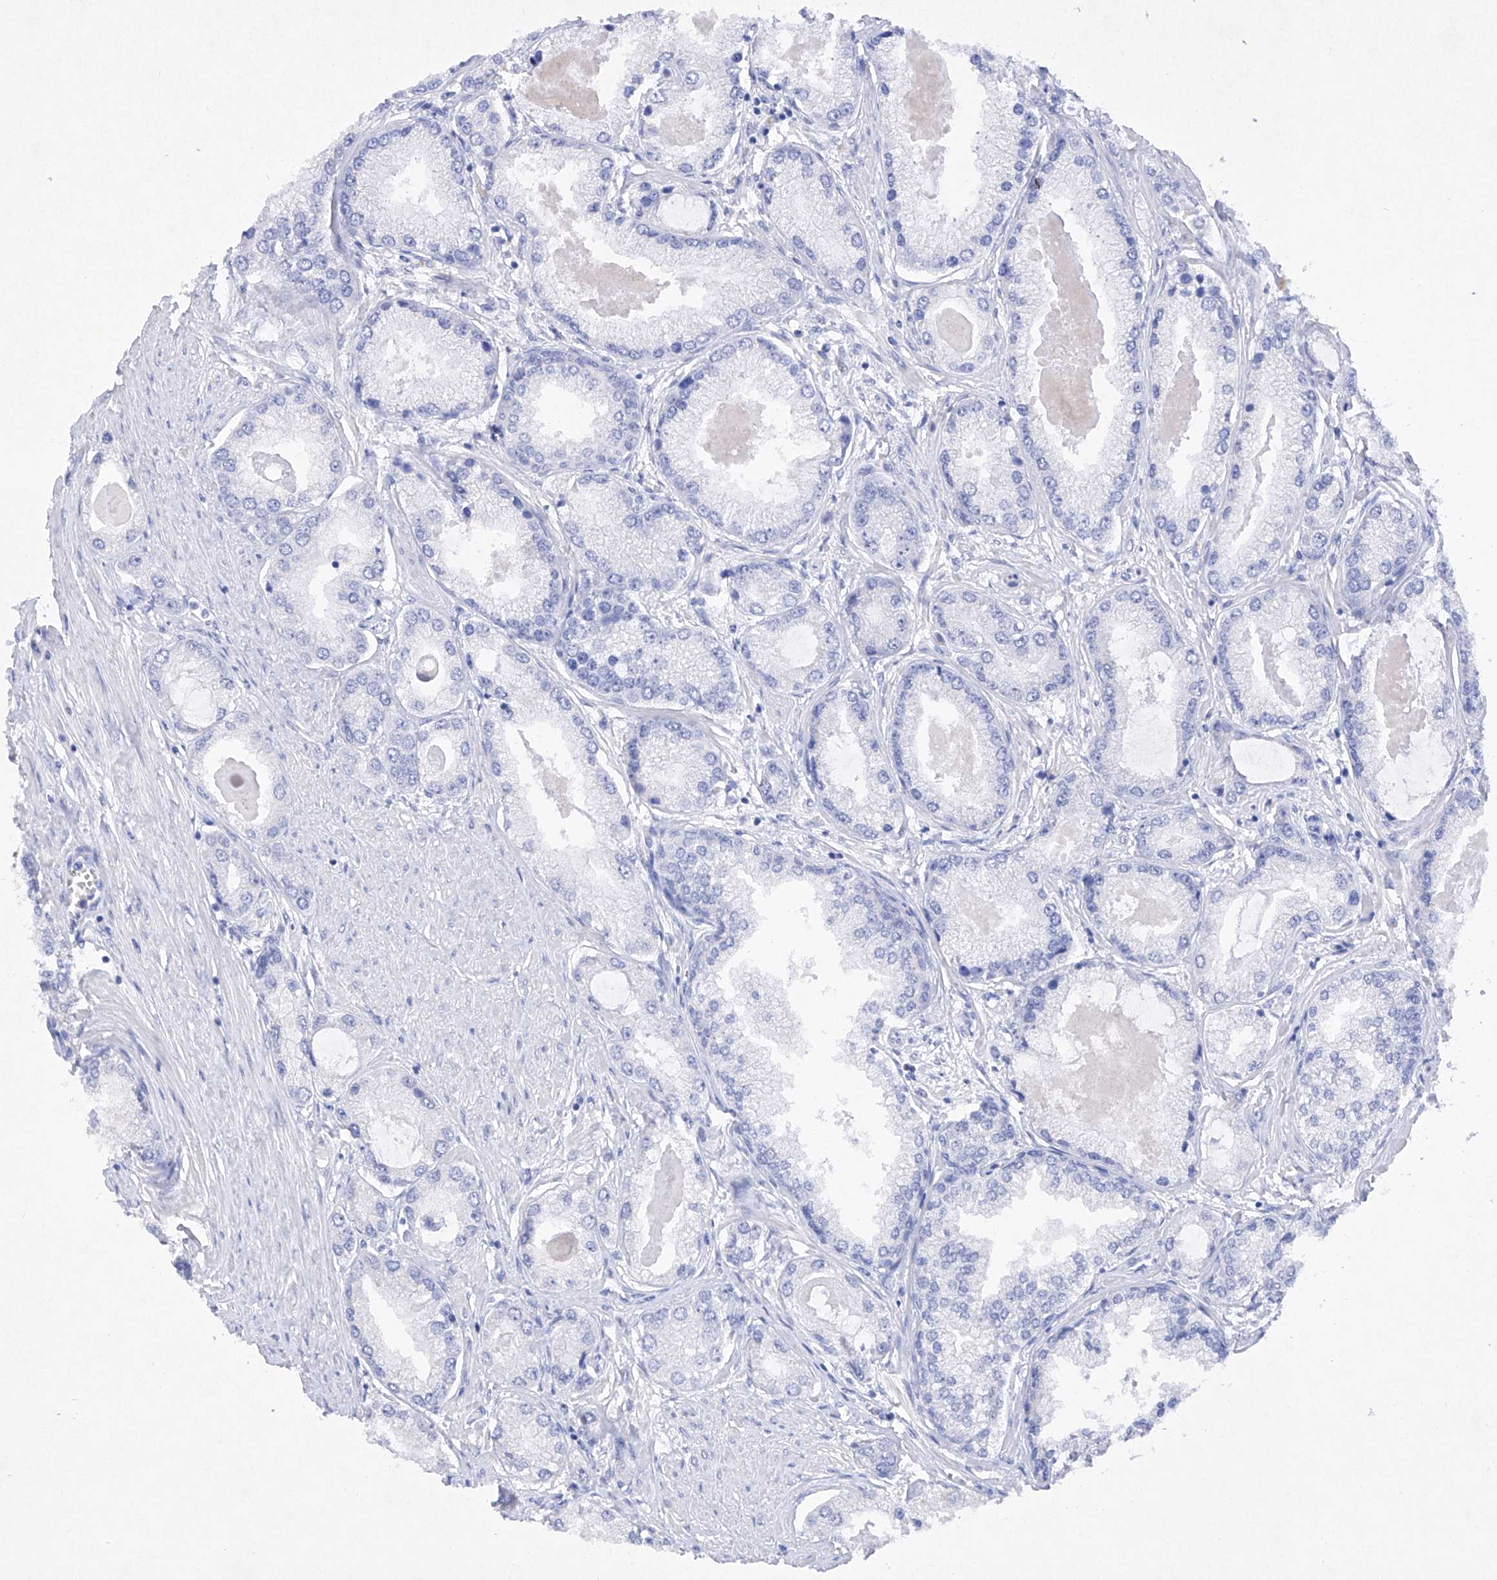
{"staining": {"intensity": "negative", "quantity": "none", "location": "none"}, "tissue": "prostate cancer", "cell_type": "Tumor cells", "image_type": "cancer", "snomed": [{"axis": "morphology", "description": "Adenocarcinoma, Low grade"}, {"axis": "topography", "description": "Prostate"}], "caption": "DAB (3,3'-diaminobenzidine) immunohistochemical staining of adenocarcinoma (low-grade) (prostate) reveals no significant expression in tumor cells. (DAB immunohistochemistry (IHC), high magnification).", "gene": "BARX2", "patient": {"sex": "male", "age": 62}}